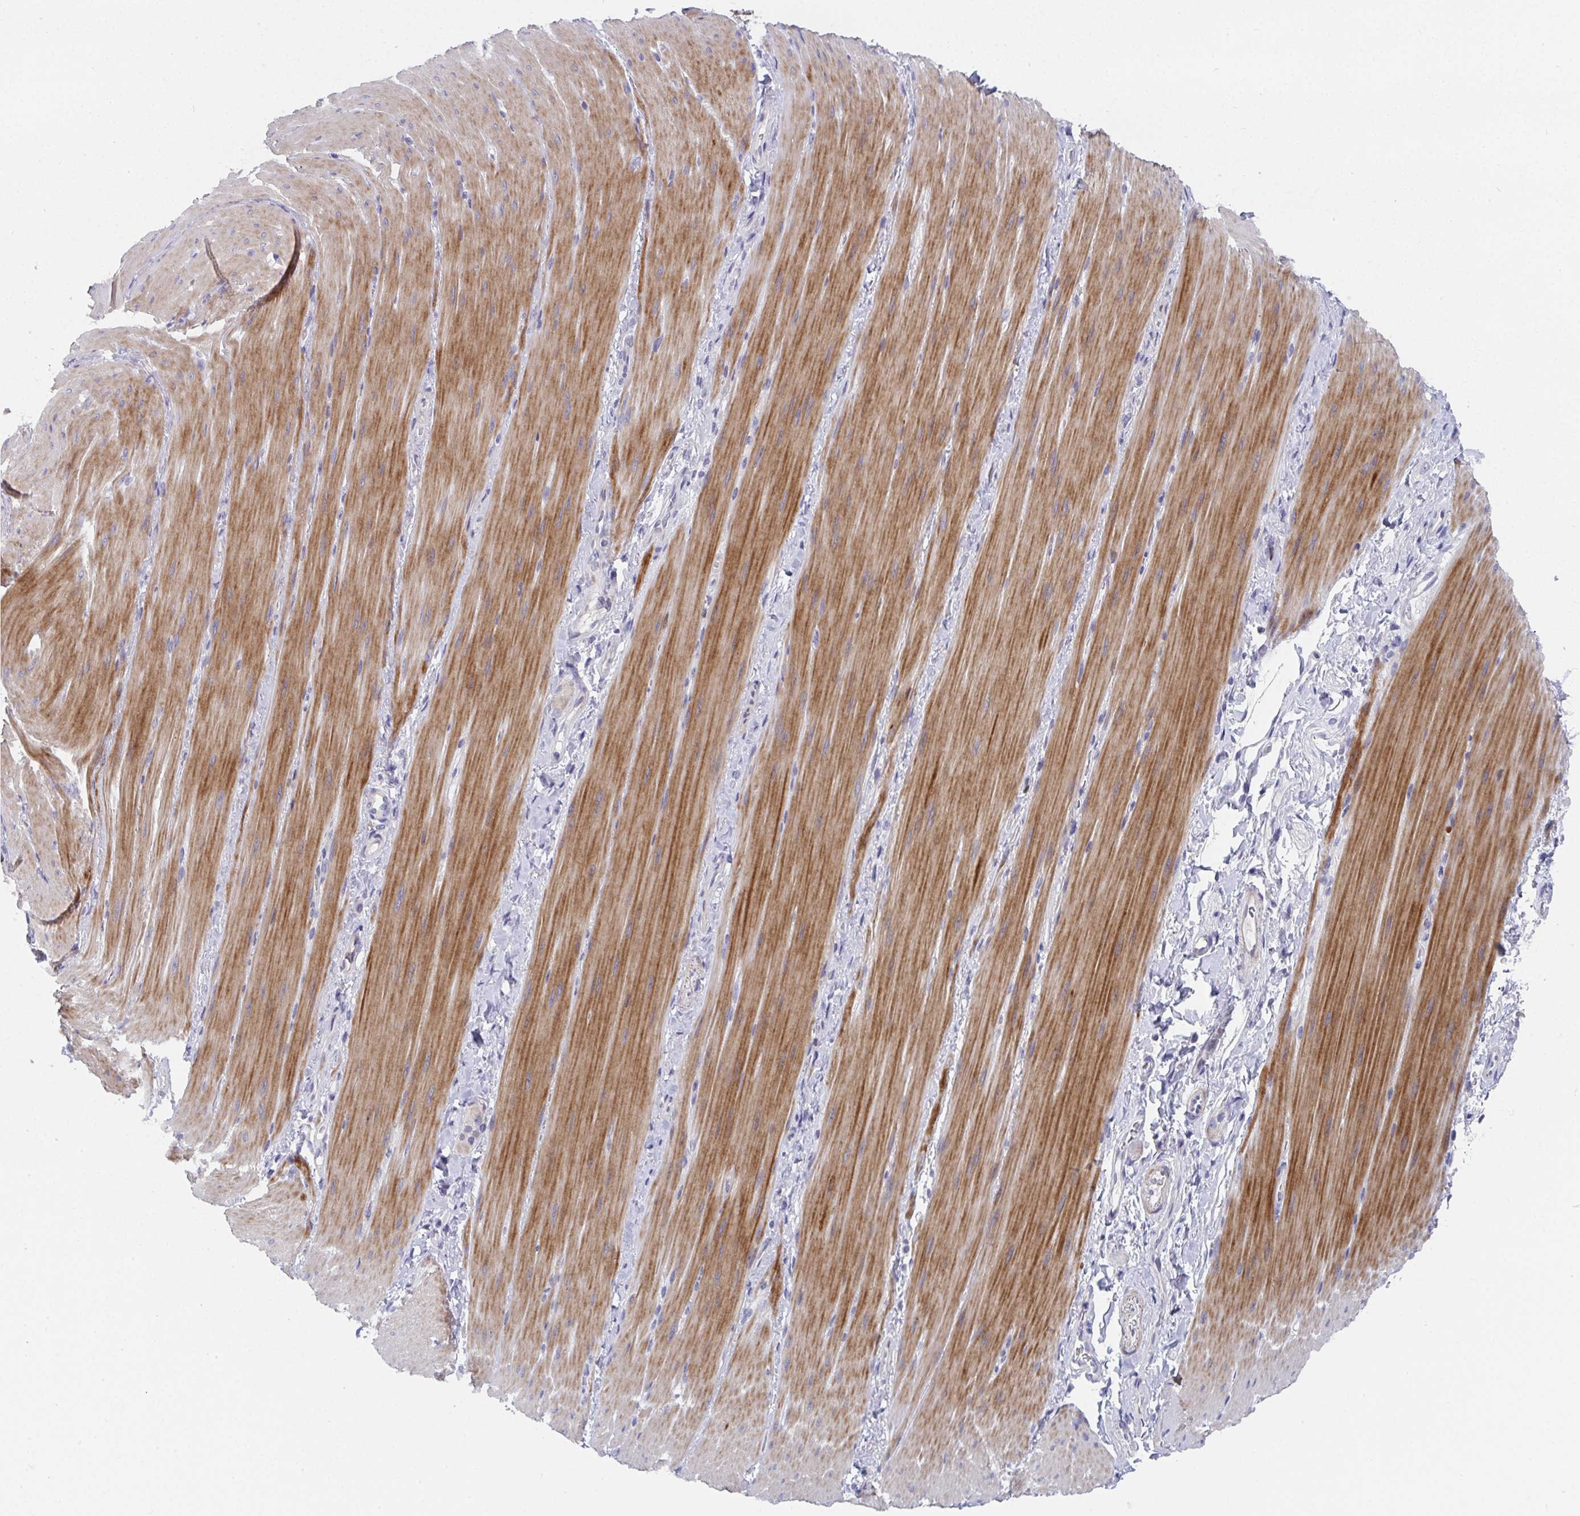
{"staining": {"intensity": "moderate", "quantity": "25%-75%", "location": "cytoplasmic/membranous"}, "tissue": "smooth muscle", "cell_type": "Smooth muscle cells", "image_type": "normal", "snomed": [{"axis": "morphology", "description": "Normal tissue, NOS"}, {"axis": "topography", "description": "Smooth muscle"}, {"axis": "topography", "description": "Colon"}], "caption": "Moderate cytoplasmic/membranous staining is present in about 25%-75% of smooth muscle cells in normal smooth muscle. The staining was performed using DAB to visualize the protein expression in brown, while the nuclei were stained in blue with hematoxylin (Magnification: 20x).", "gene": "ATP5F1C", "patient": {"sex": "male", "age": 73}}